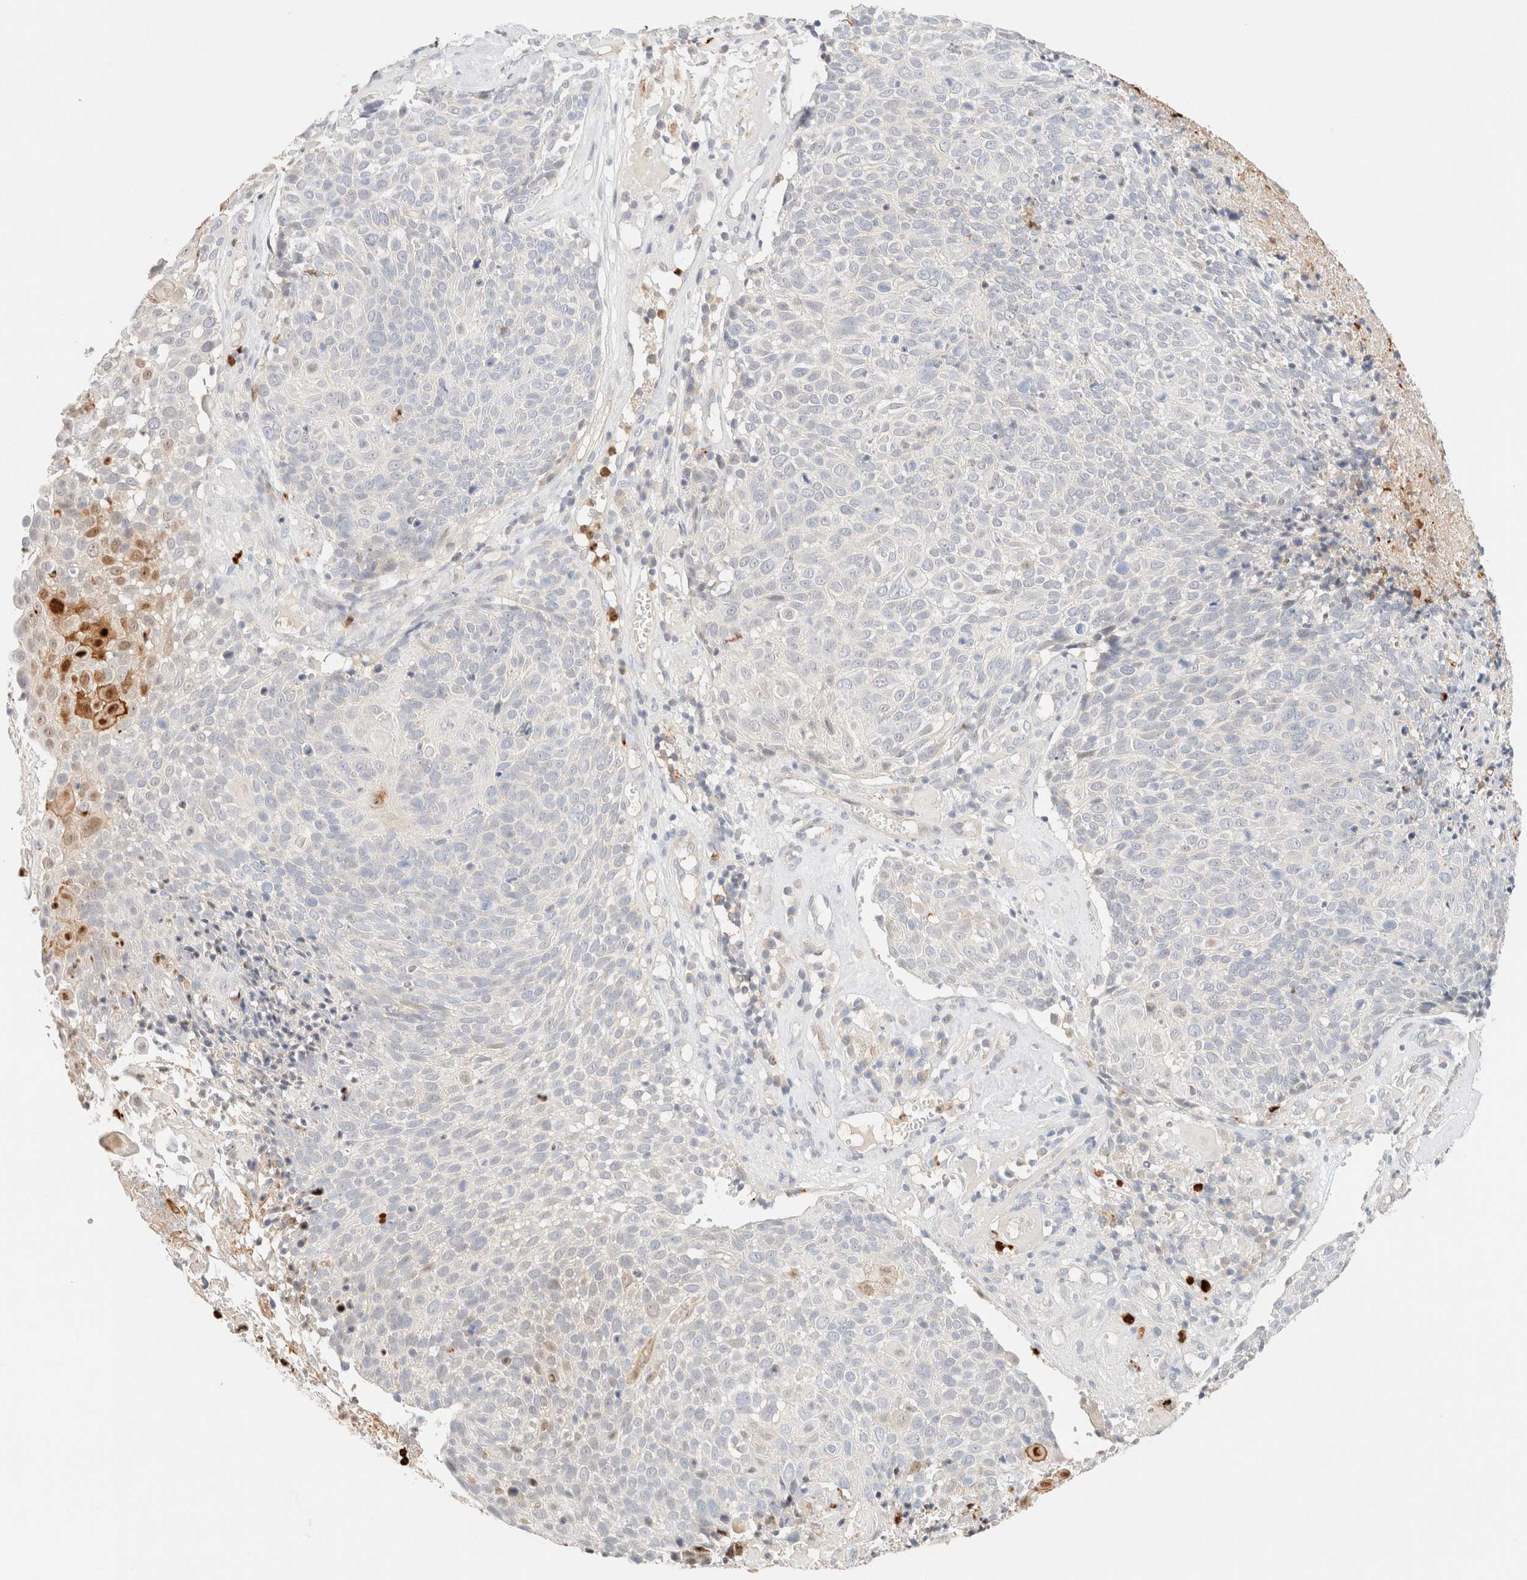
{"staining": {"intensity": "negative", "quantity": "none", "location": "none"}, "tissue": "cervical cancer", "cell_type": "Tumor cells", "image_type": "cancer", "snomed": [{"axis": "morphology", "description": "Squamous cell carcinoma, NOS"}, {"axis": "topography", "description": "Cervix"}], "caption": "This is an IHC photomicrograph of human cervical squamous cell carcinoma. There is no expression in tumor cells.", "gene": "SGSM2", "patient": {"sex": "female", "age": 74}}